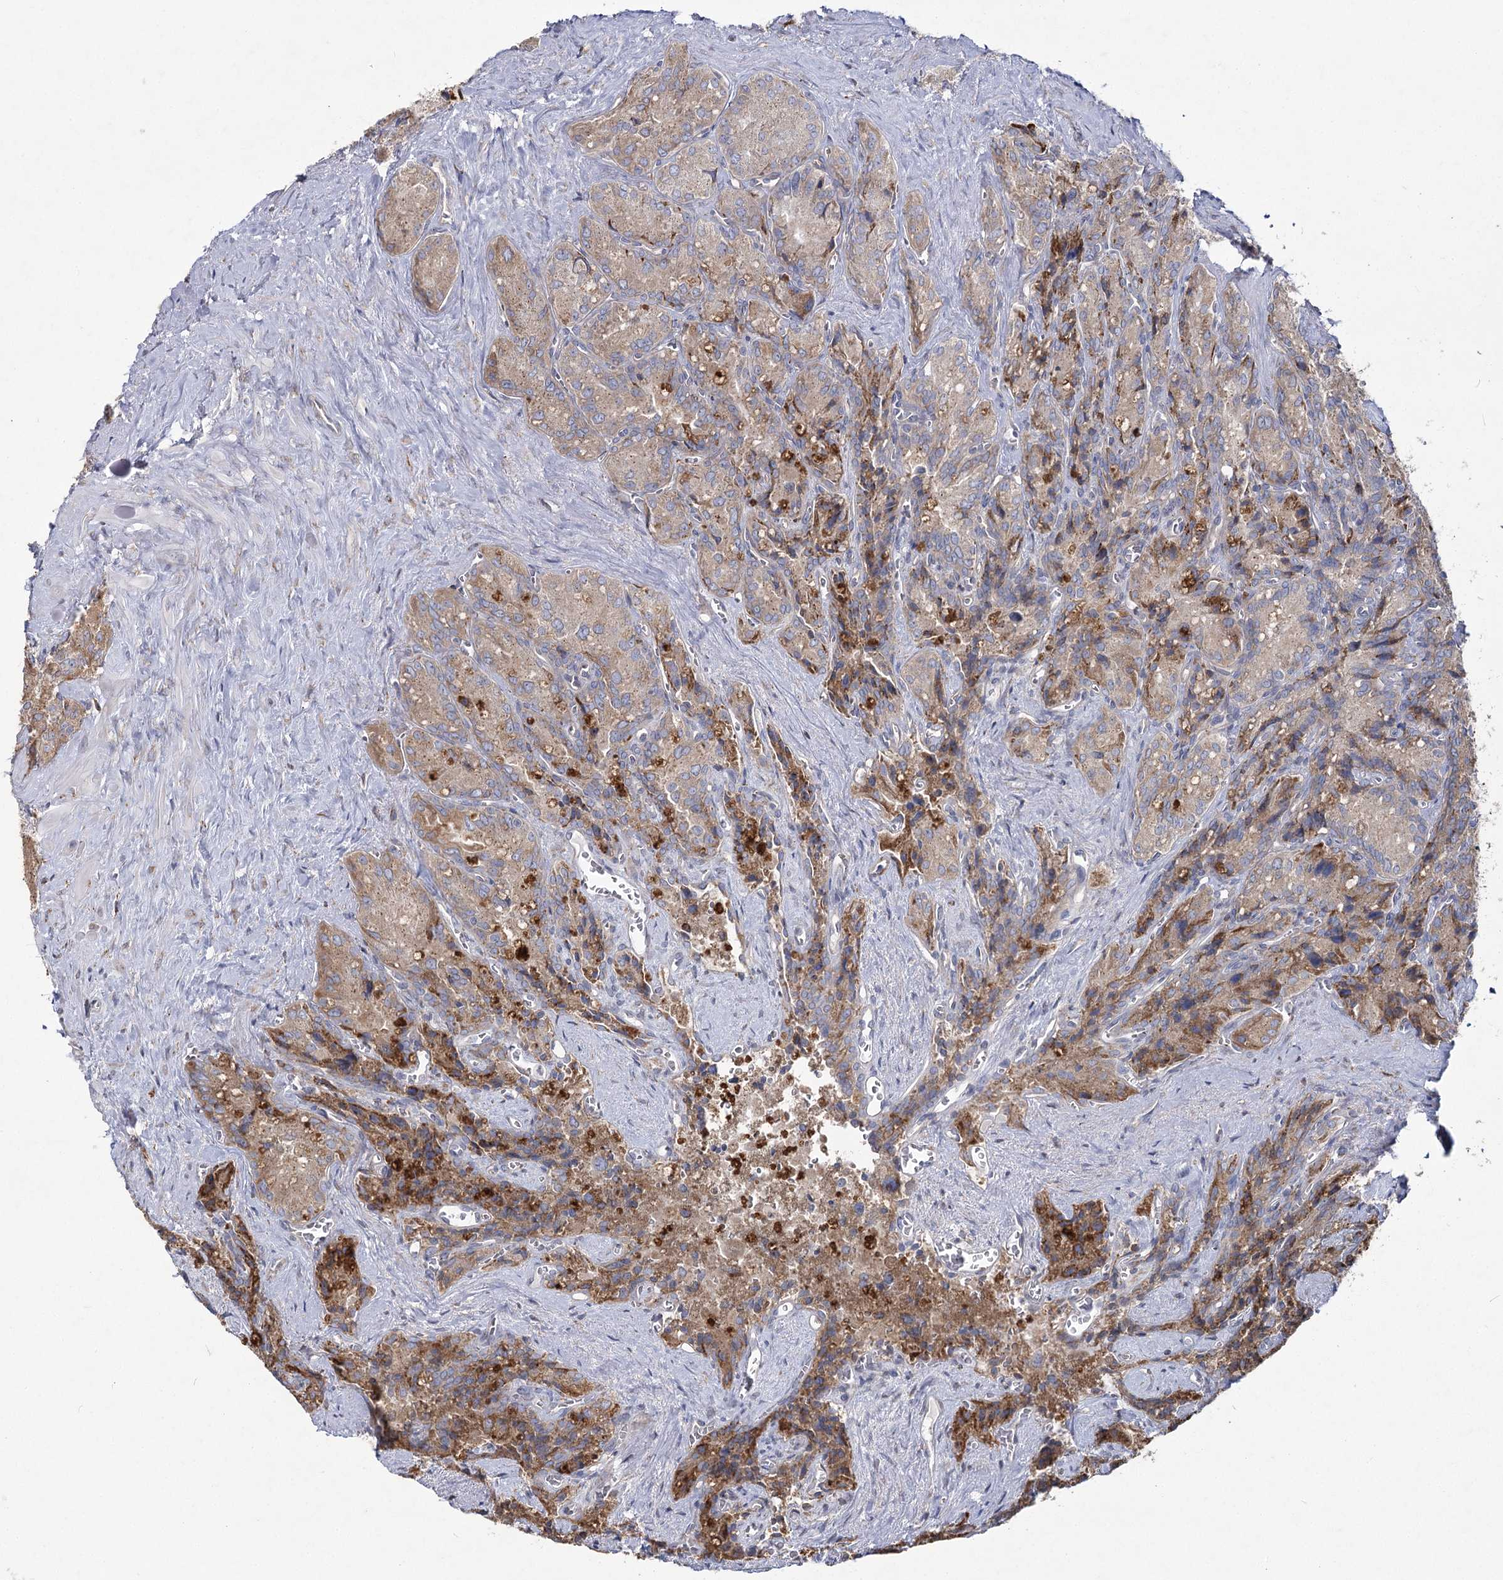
{"staining": {"intensity": "moderate", "quantity": ">75%", "location": "cytoplasmic/membranous"}, "tissue": "seminal vesicle", "cell_type": "Glandular cells", "image_type": "normal", "snomed": [{"axis": "morphology", "description": "Normal tissue, NOS"}, {"axis": "topography", "description": "Seminal veicle"}], "caption": "Glandular cells reveal medium levels of moderate cytoplasmic/membranous staining in about >75% of cells in unremarkable human seminal vesicle.", "gene": "NHLRC2", "patient": {"sex": "male", "age": 62}}